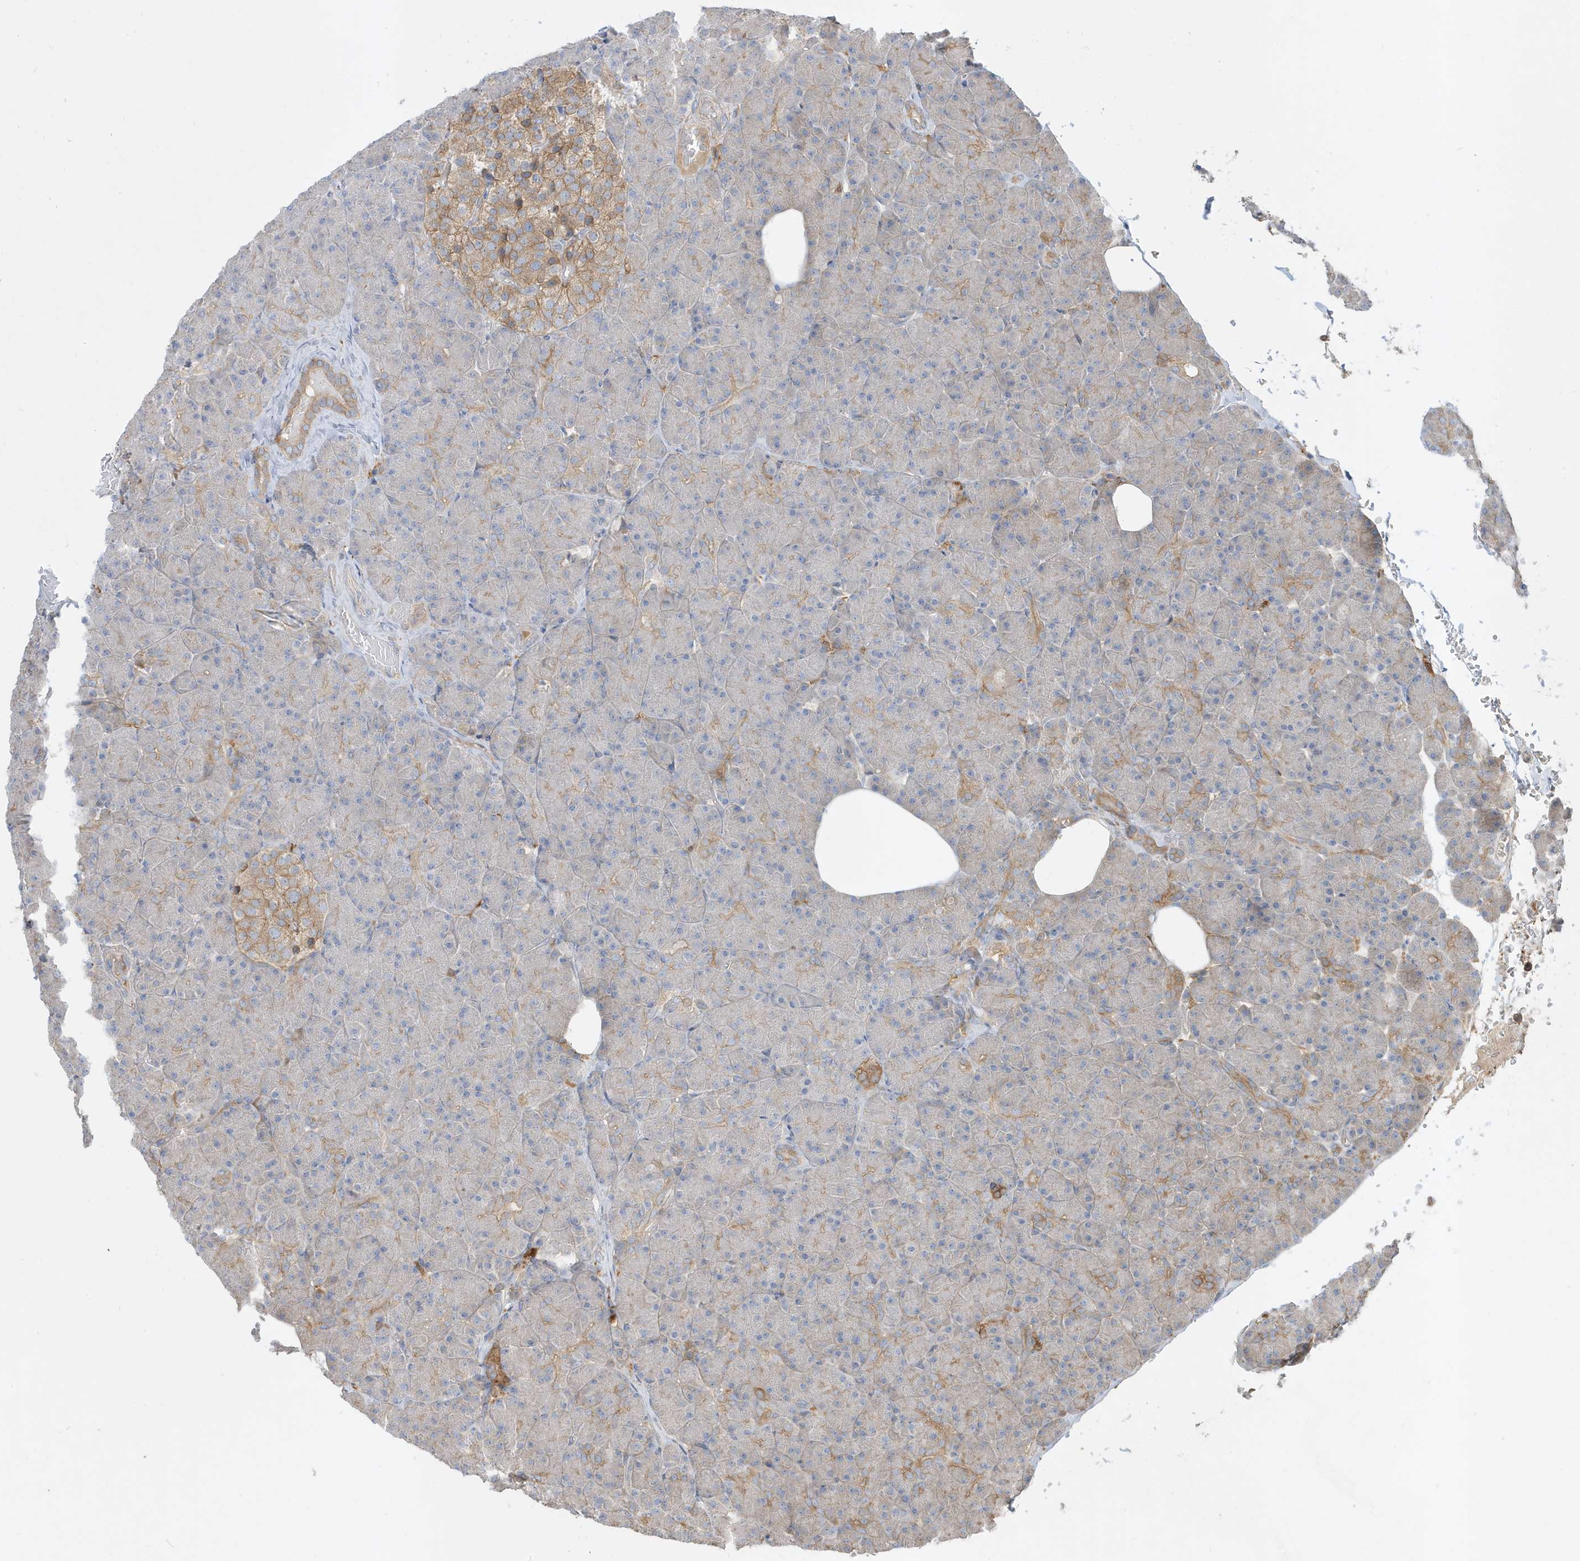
{"staining": {"intensity": "weak", "quantity": "<25%", "location": "cytoplasmic/membranous"}, "tissue": "pancreas", "cell_type": "Exocrine glandular cells", "image_type": "normal", "snomed": [{"axis": "morphology", "description": "Normal tissue, NOS"}, {"axis": "topography", "description": "Pancreas"}], "caption": "This photomicrograph is of unremarkable pancreas stained with immunohistochemistry (IHC) to label a protein in brown with the nuclei are counter-stained blue. There is no positivity in exocrine glandular cells. Nuclei are stained in blue.", "gene": "ABTB1", "patient": {"sex": "female", "age": 43}}